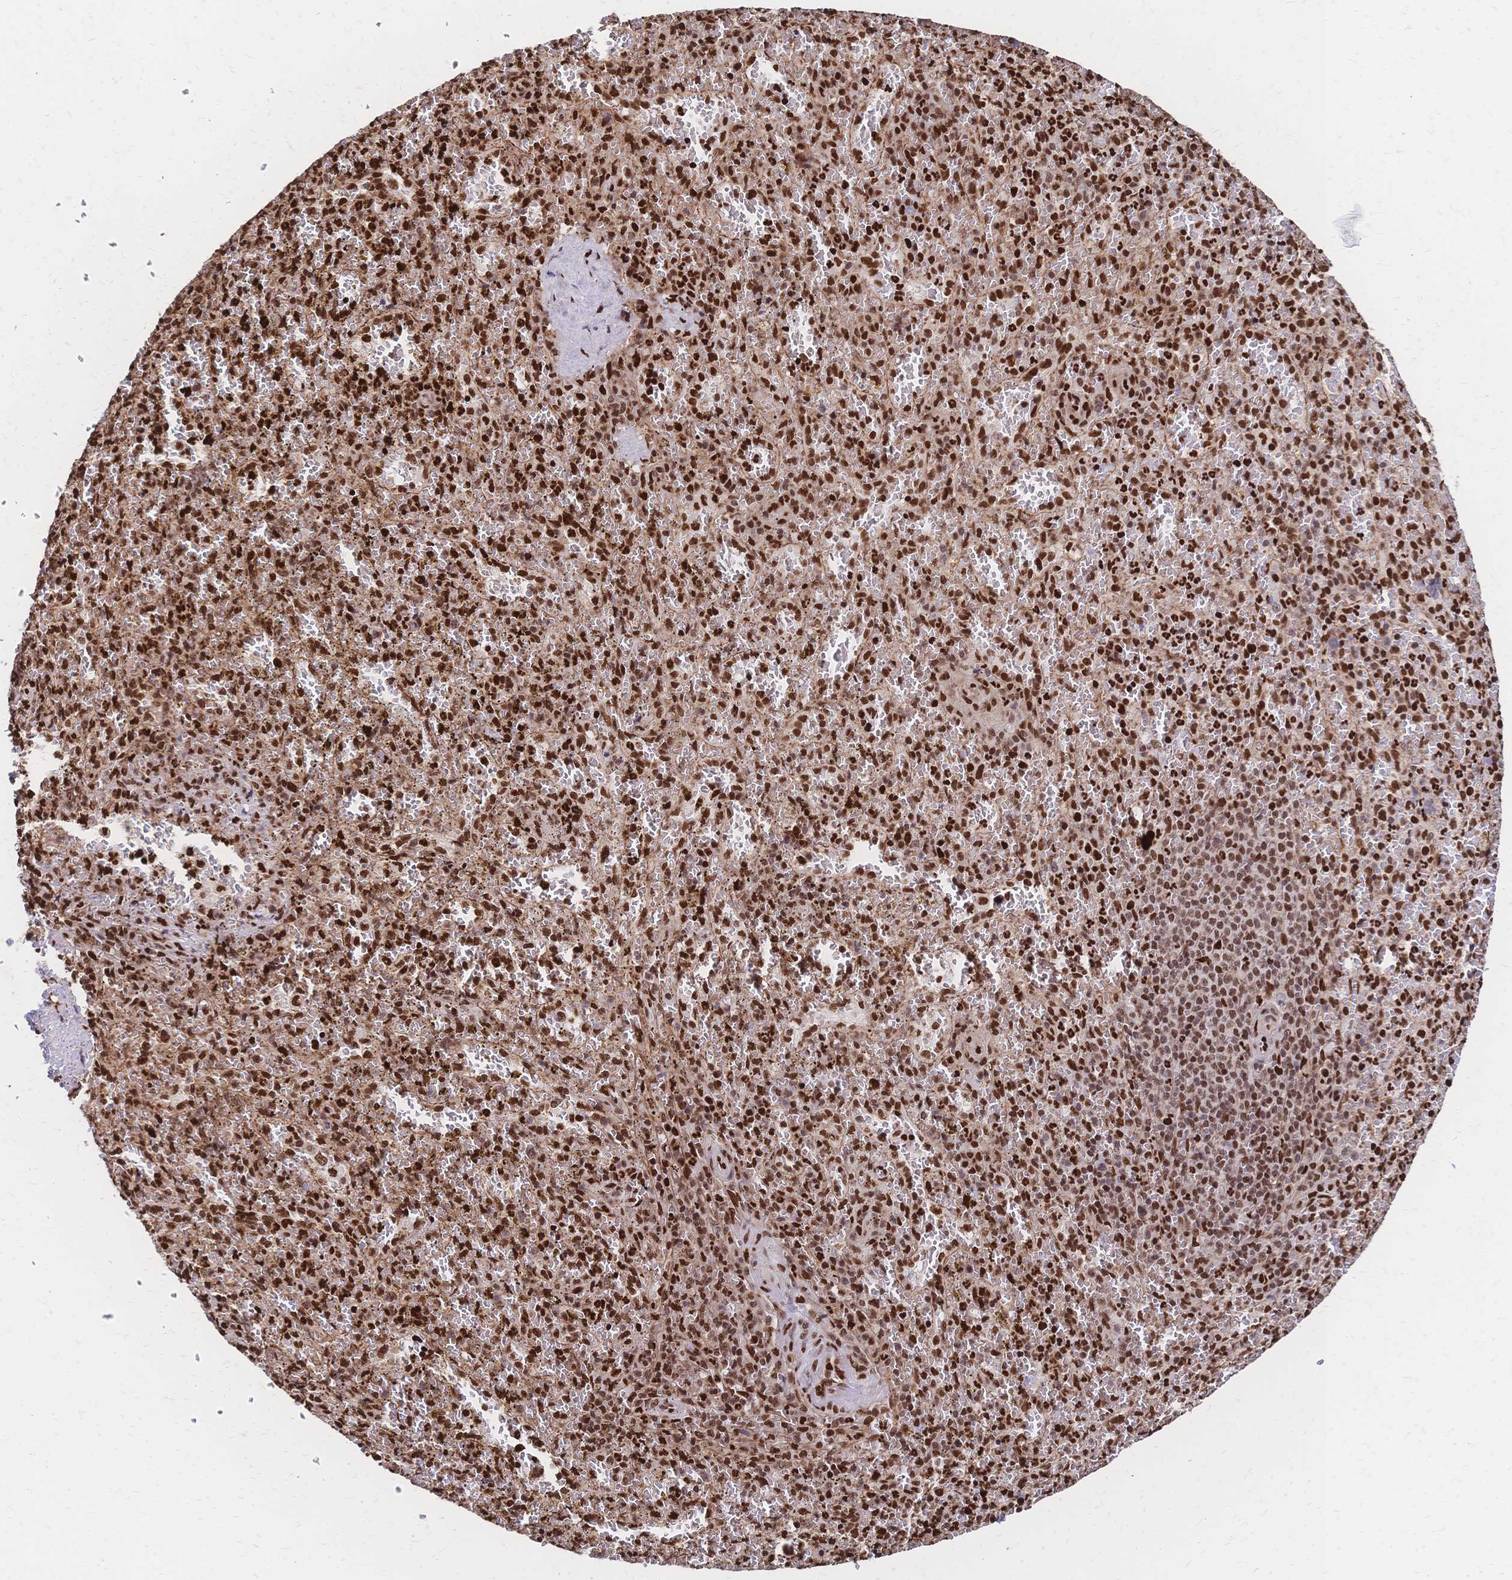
{"staining": {"intensity": "moderate", "quantity": ">75%", "location": "nuclear"}, "tissue": "spleen", "cell_type": "Cells in red pulp", "image_type": "normal", "snomed": [{"axis": "morphology", "description": "Normal tissue, NOS"}, {"axis": "topography", "description": "Spleen"}], "caption": "A high-resolution histopathology image shows IHC staining of unremarkable spleen, which shows moderate nuclear staining in approximately >75% of cells in red pulp. Nuclei are stained in blue.", "gene": "HDGF", "patient": {"sex": "female", "age": 50}}